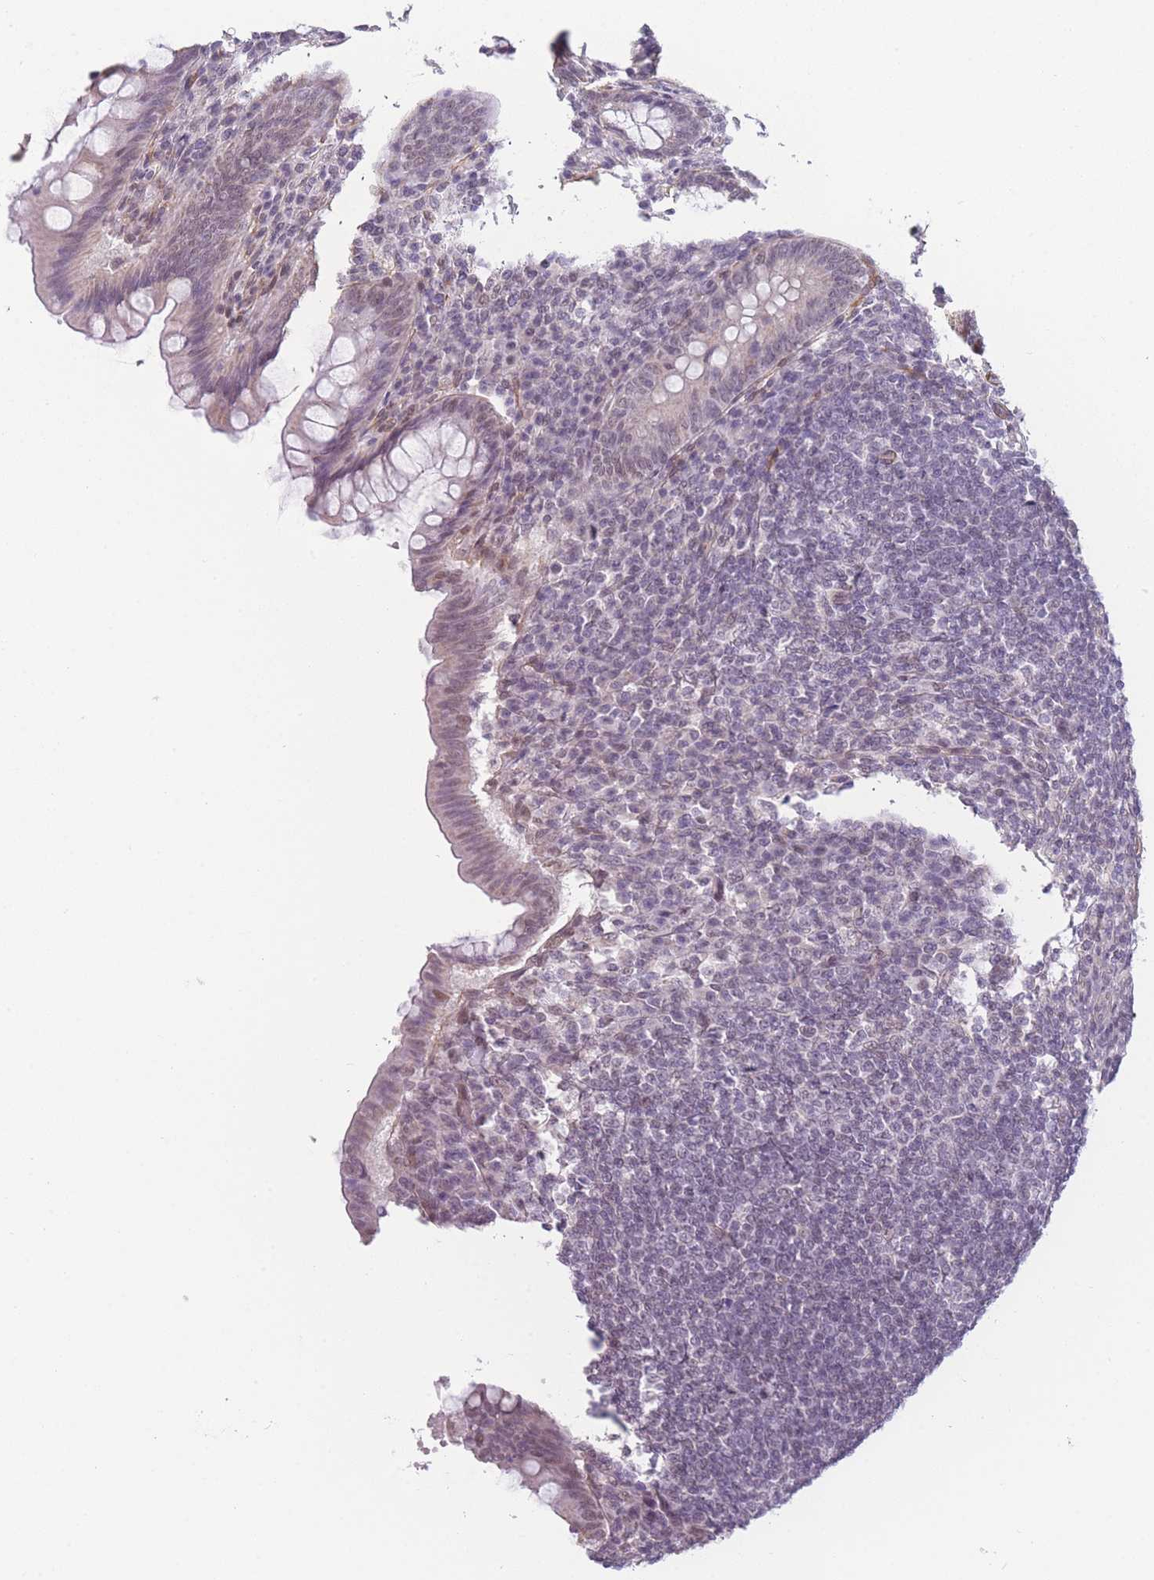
{"staining": {"intensity": "weak", "quantity": "<25%", "location": "nuclear"}, "tissue": "appendix", "cell_type": "Glandular cells", "image_type": "normal", "snomed": [{"axis": "morphology", "description": "Normal tissue, NOS"}, {"axis": "topography", "description": "Appendix"}], "caption": "An IHC image of benign appendix is shown. There is no staining in glandular cells of appendix. (DAB (3,3'-diaminobenzidine) IHC with hematoxylin counter stain).", "gene": "SIN3B", "patient": {"sex": "female", "age": 33}}